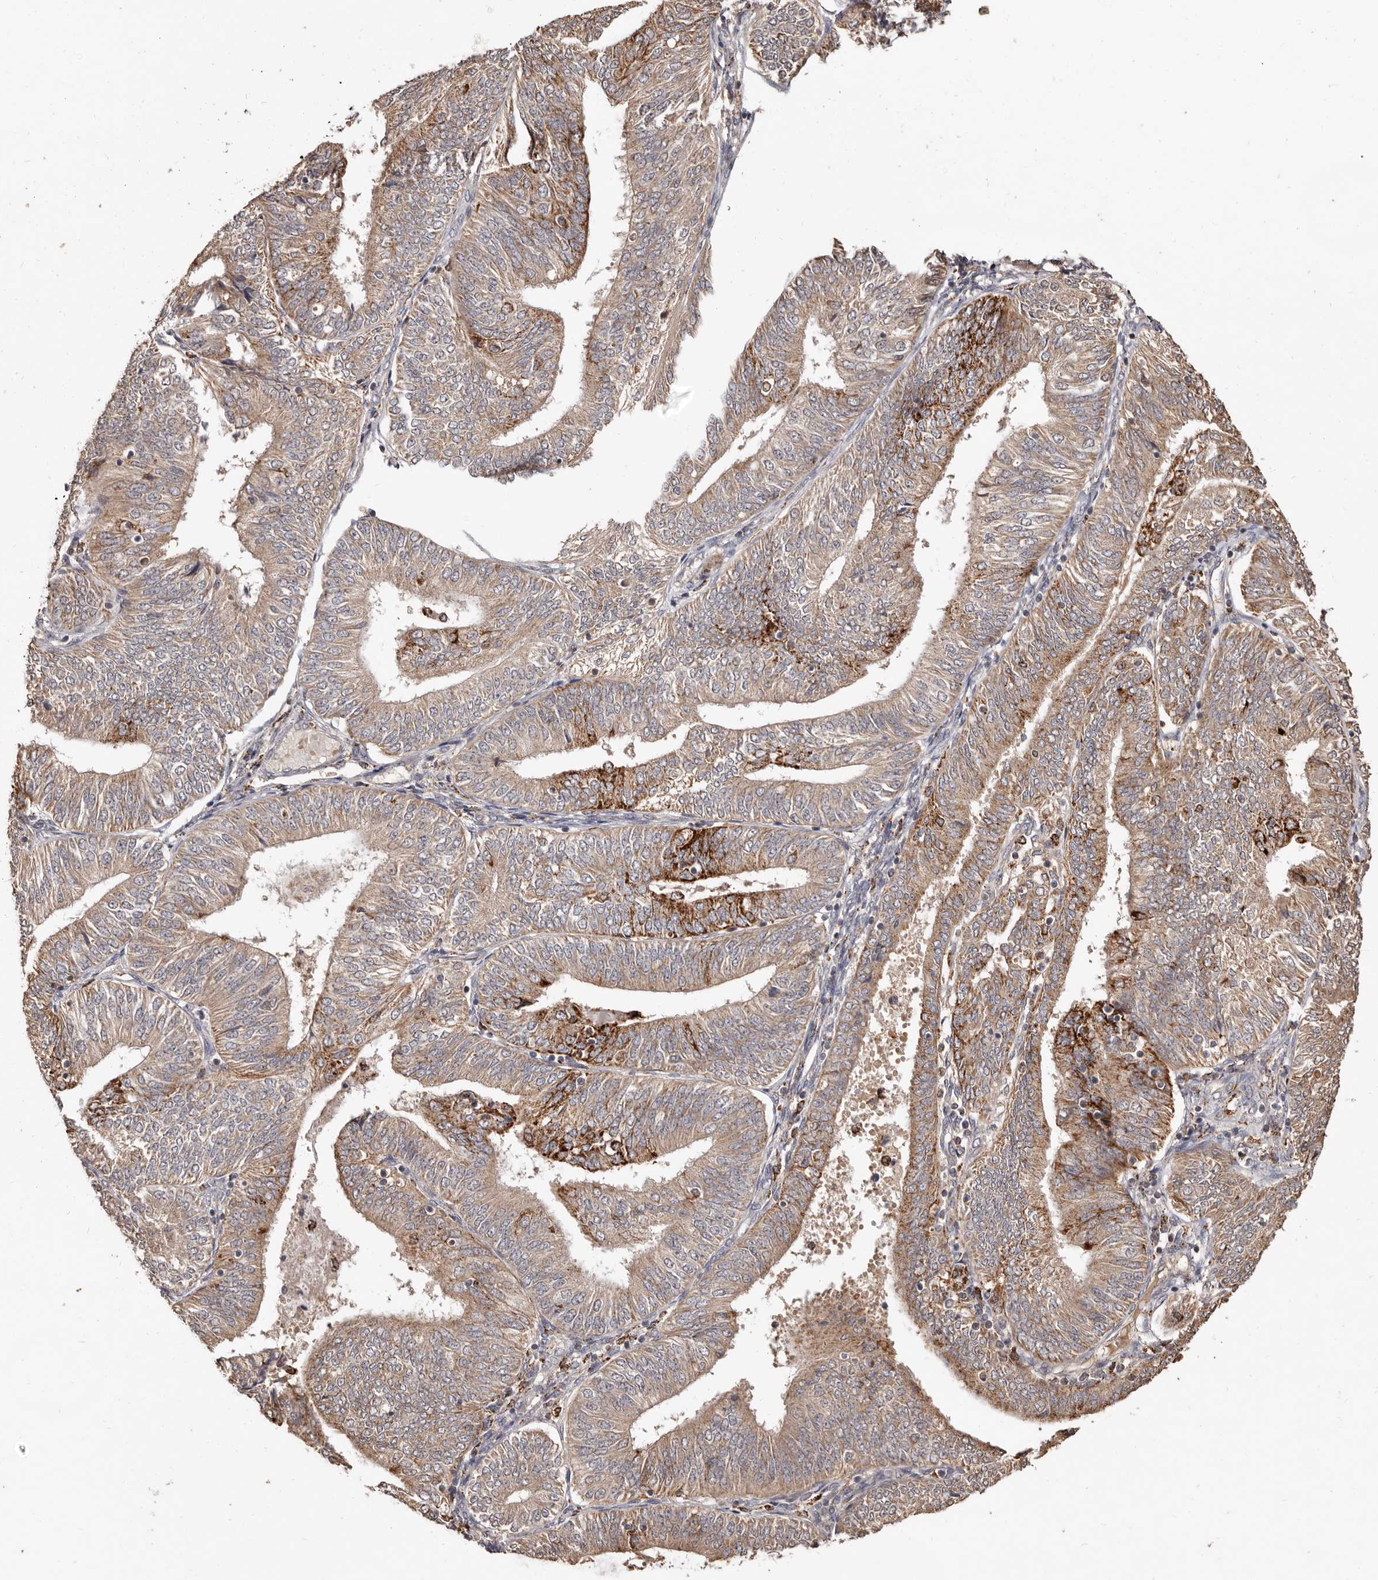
{"staining": {"intensity": "moderate", "quantity": ">75%", "location": "cytoplasmic/membranous"}, "tissue": "endometrial cancer", "cell_type": "Tumor cells", "image_type": "cancer", "snomed": [{"axis": "morphology", "description": "Adenocarcinoma, NOS"}, {"axis": "topography", "description": "Endometrium"}], "caption": "The photomicrograph displays immunohistochemical staining of adenocarcinoma (endometrial). There is moderate cytoplasmic/membranous expression is identified in about >75% of tumor cells.", "gene": "AKAP7", "patient": {"sex": "female", "age": 58}}